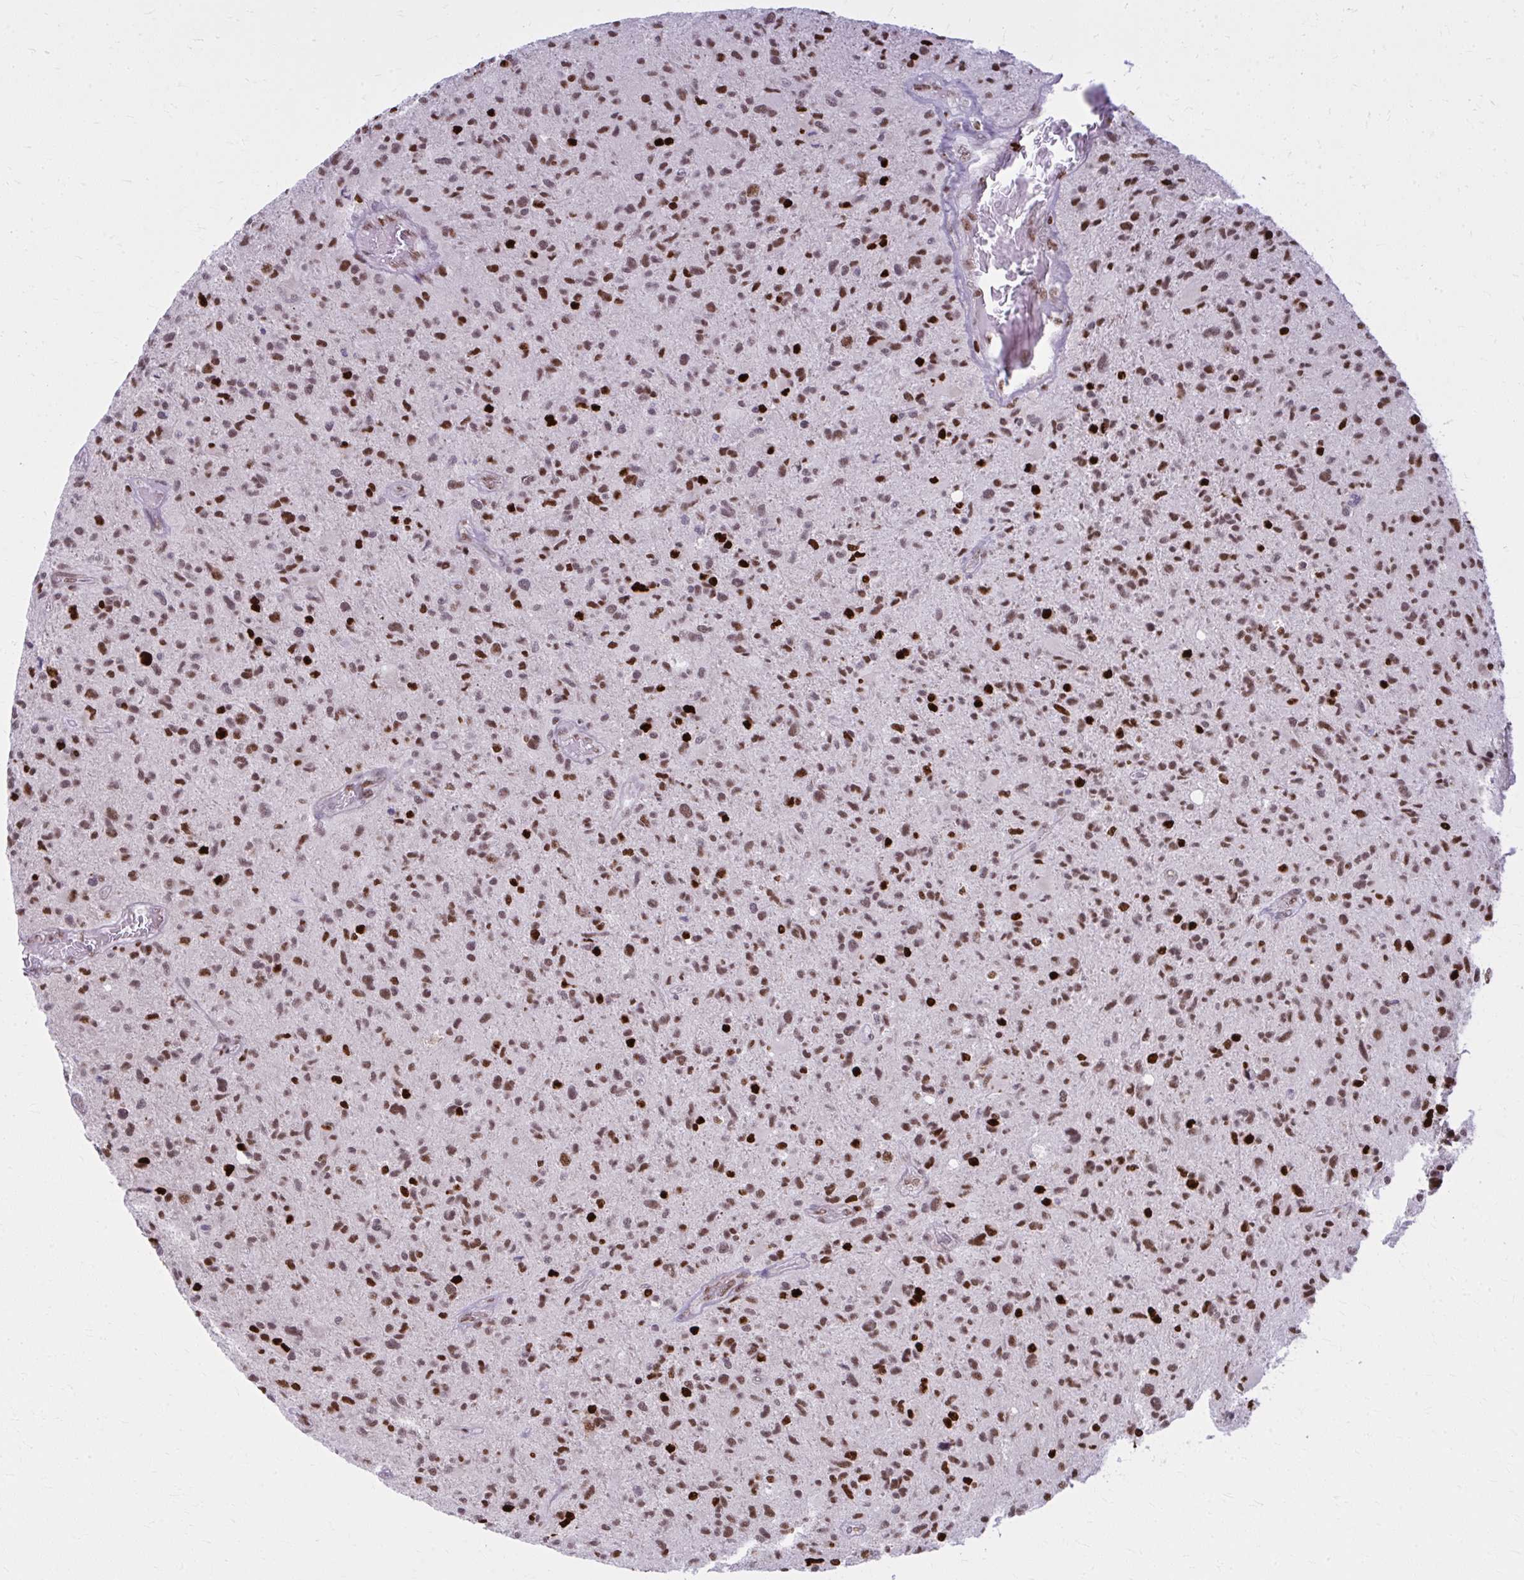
{"staining": {"intensity": "strong", "quantity": ">75%", "location": "nuclear"}, "tissue": "glioma", "cell_type": "Tumor cells", "image_type": "cancer", "snomed": [{"axis": "morphology", "description": "Glioma, malignant, High grade"}, {"axis": "topography", "description": "Brain"}], "caption": "Strong nuclear positivity is appreciated in approximately >75% of tumor cells in glioma.", "gene": "ZNF559", "patient": {"sex": "female", "age": 70}}